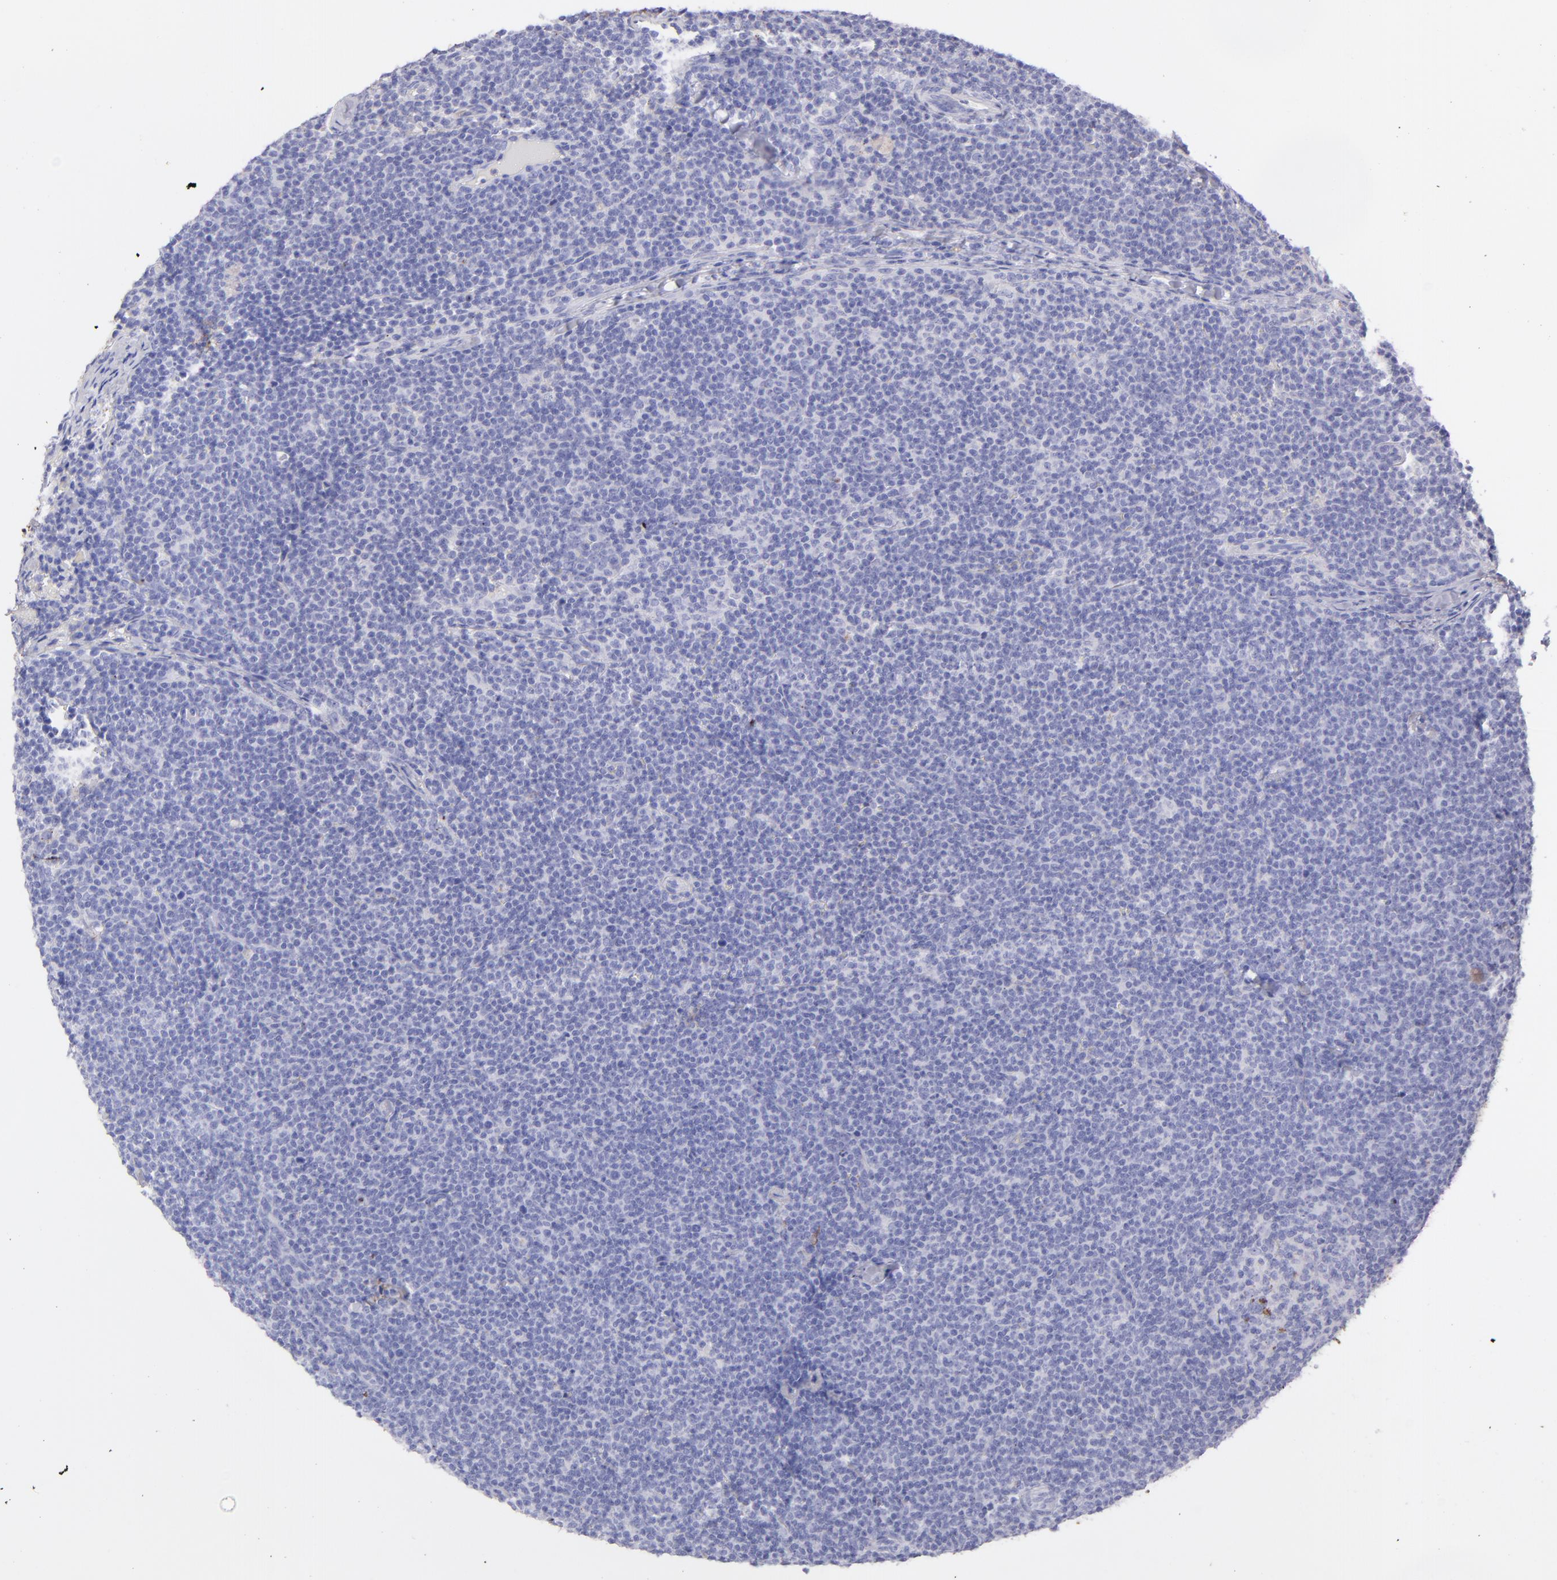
{"staining": {"intensity": "negative", "quantity": "none", "location": "none"}, "tissue": "lymphoma", "cell_type": "Tumor cells", "image_type": "cancer", "snomed": [{"axis": "morphology", "description": "Malignant lymphoma, non-Hodgkin's type, High grade"}, {"axis": "topography", "description": "Lymph node"}], "caption": "An immunohistochemistry (IHC) photomicrograph of lymphoma is shown. There is no staining in tumor cells of lymphoma.", "gene": "FGB", "patient": {"sex": "female", "age": 58}}